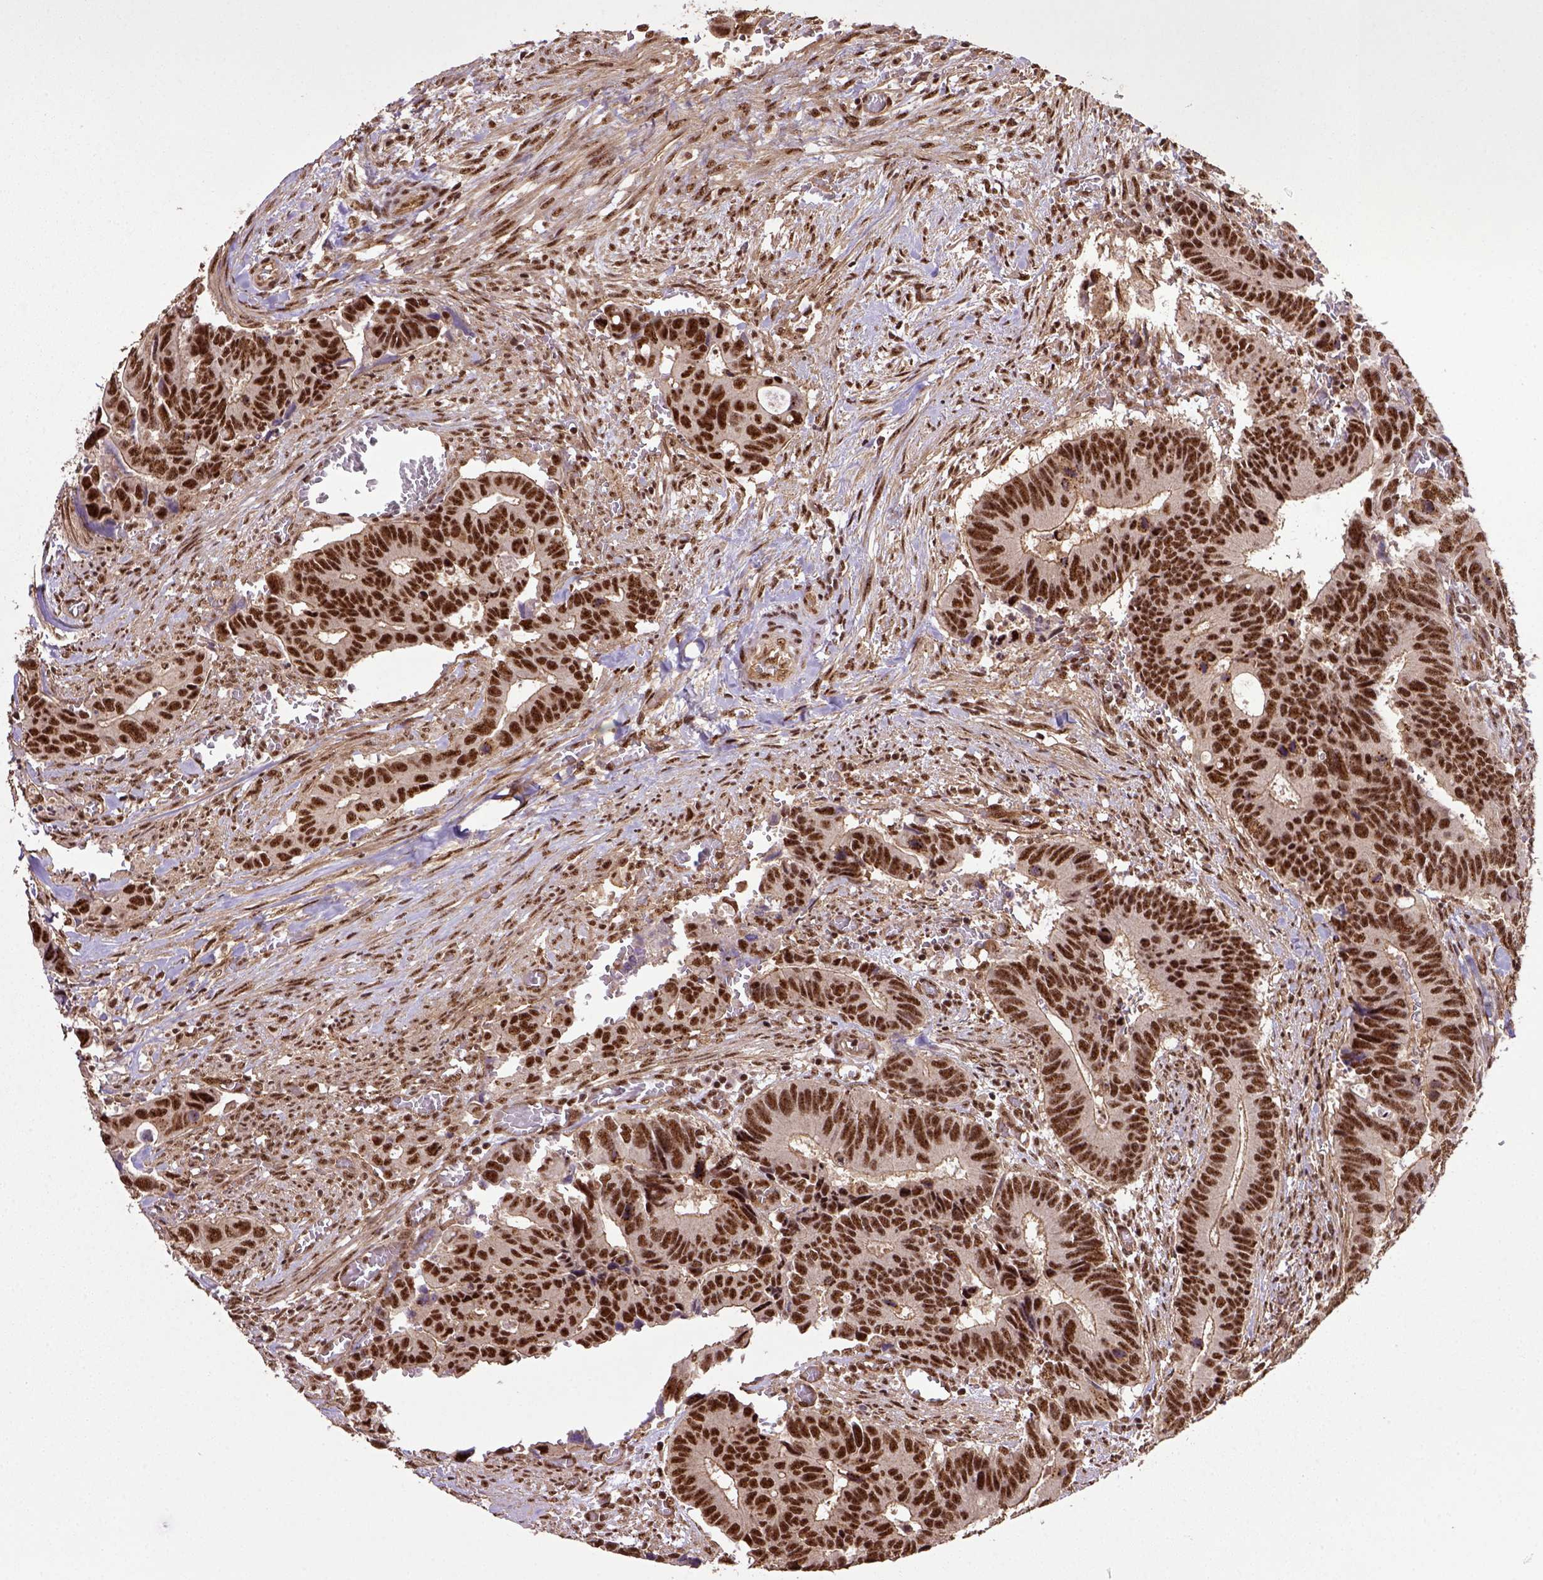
{"staining": {"intensity": "strong", "quantity": ">75%", "location": "nuclear"}, "tissue": "colorectal cancer", "cell_type": "Tumor cells", "image_type": "cancer", "snomed": [{"axis": "morphology", "description": "Adenocarcinoma, NOS"}, {"axis": "topography", "description": "Colon"}], "caption": "High-magnification brightfield microscopy of colorectal cancer (adenocarcinoma) stained with DAB (brown) and counterstained with hematoxylin (blue). tumor cells exhibit strong nuclear expression is appreciated in approximately>75% of cells.", "gene": "PPIG", "patient": {"sex": "male", "age": 49}}